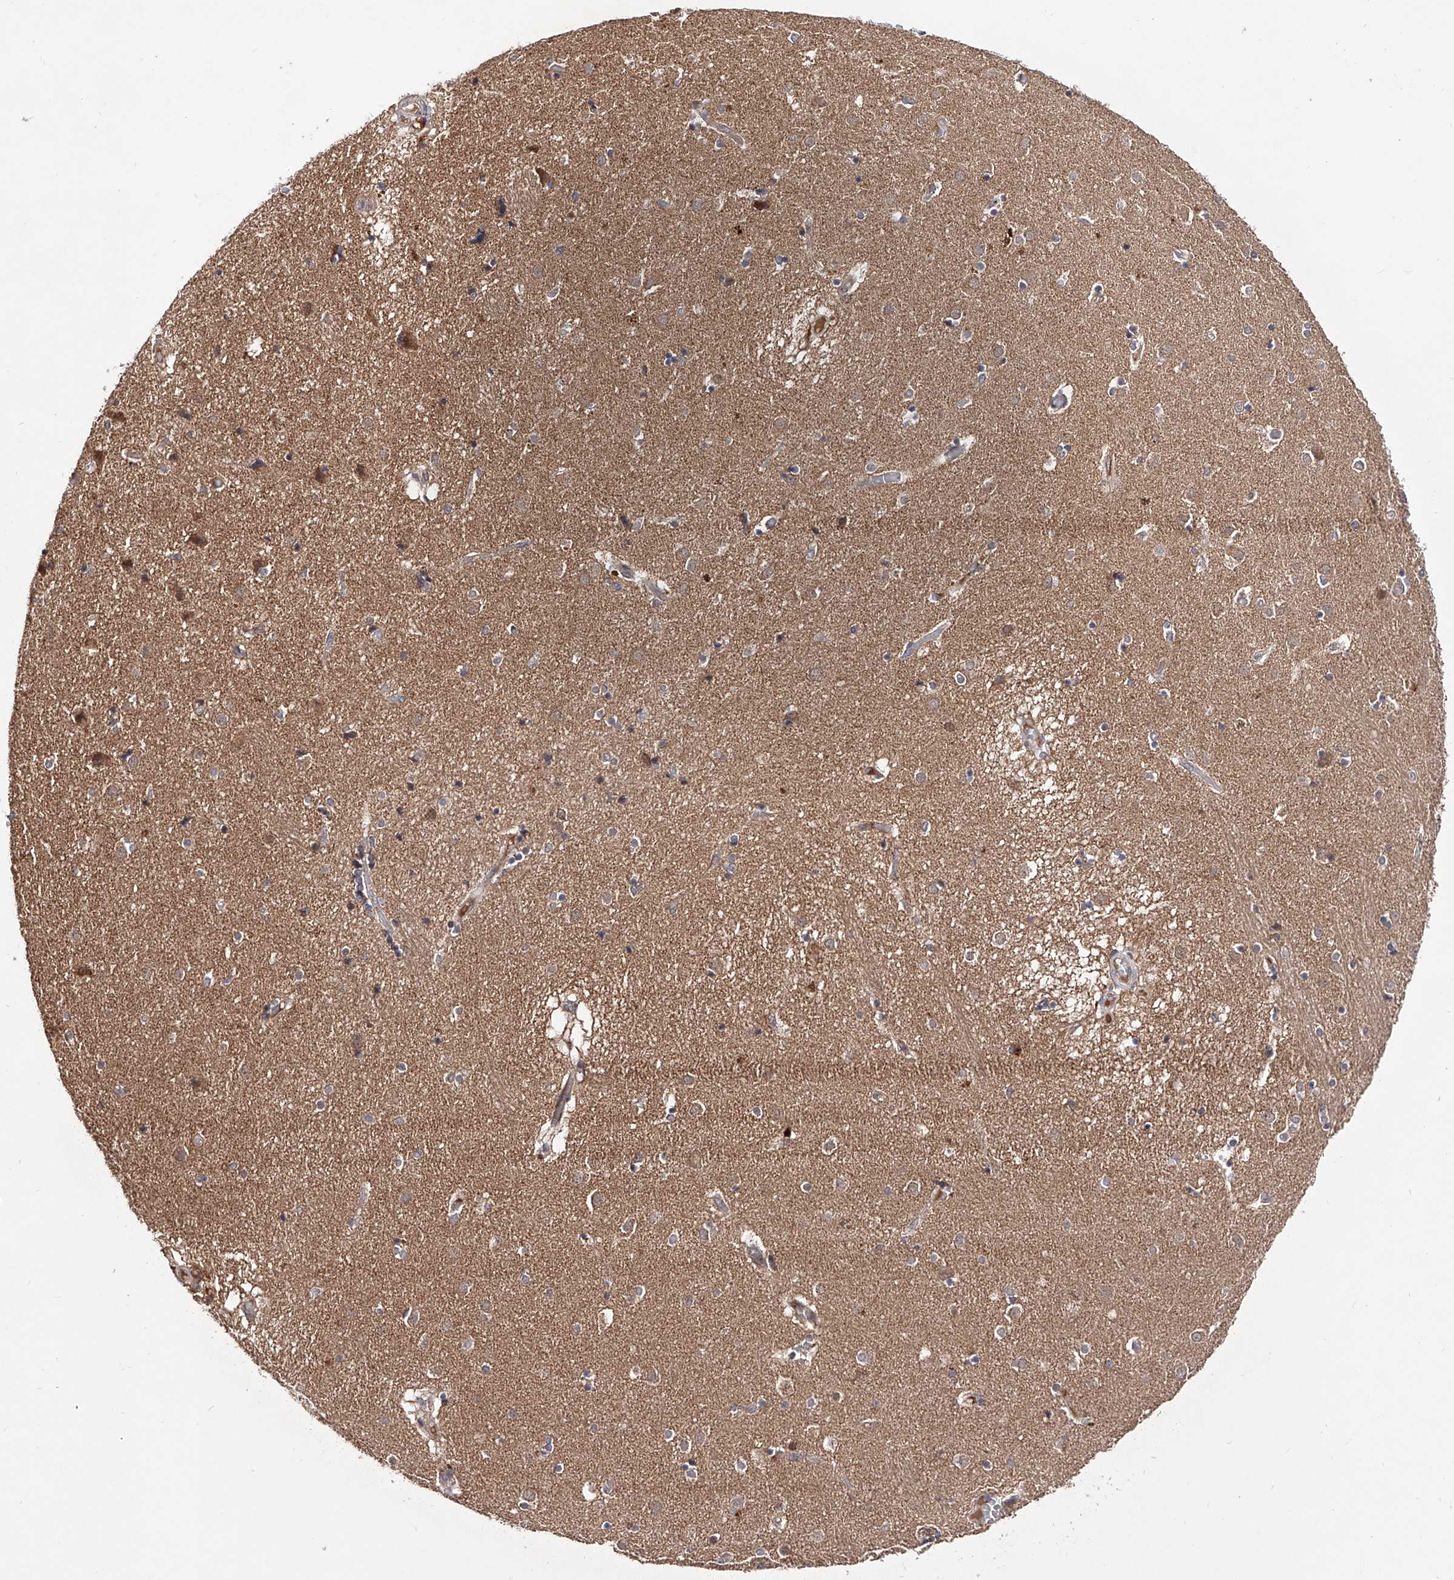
{"staining": {"intensity": "weak", "quantity": "<25%", "location": "cytoplasmic/membranous"}, "tissue": "caudate", "cell_type": "Glial cells", "image_type": "normal", "snomed": [{"axis": "morphology", "description": "Normal tissue, NOS"}, {"axis": "topography", "description": "Lateral ventricle wall"}], "caption": "This is a histopathology image of IHC staining of unremarkable caudate, which shows no positivity in glial cells.", "gene": "USP45", "patient": {"sex": "male", "age": 70}}